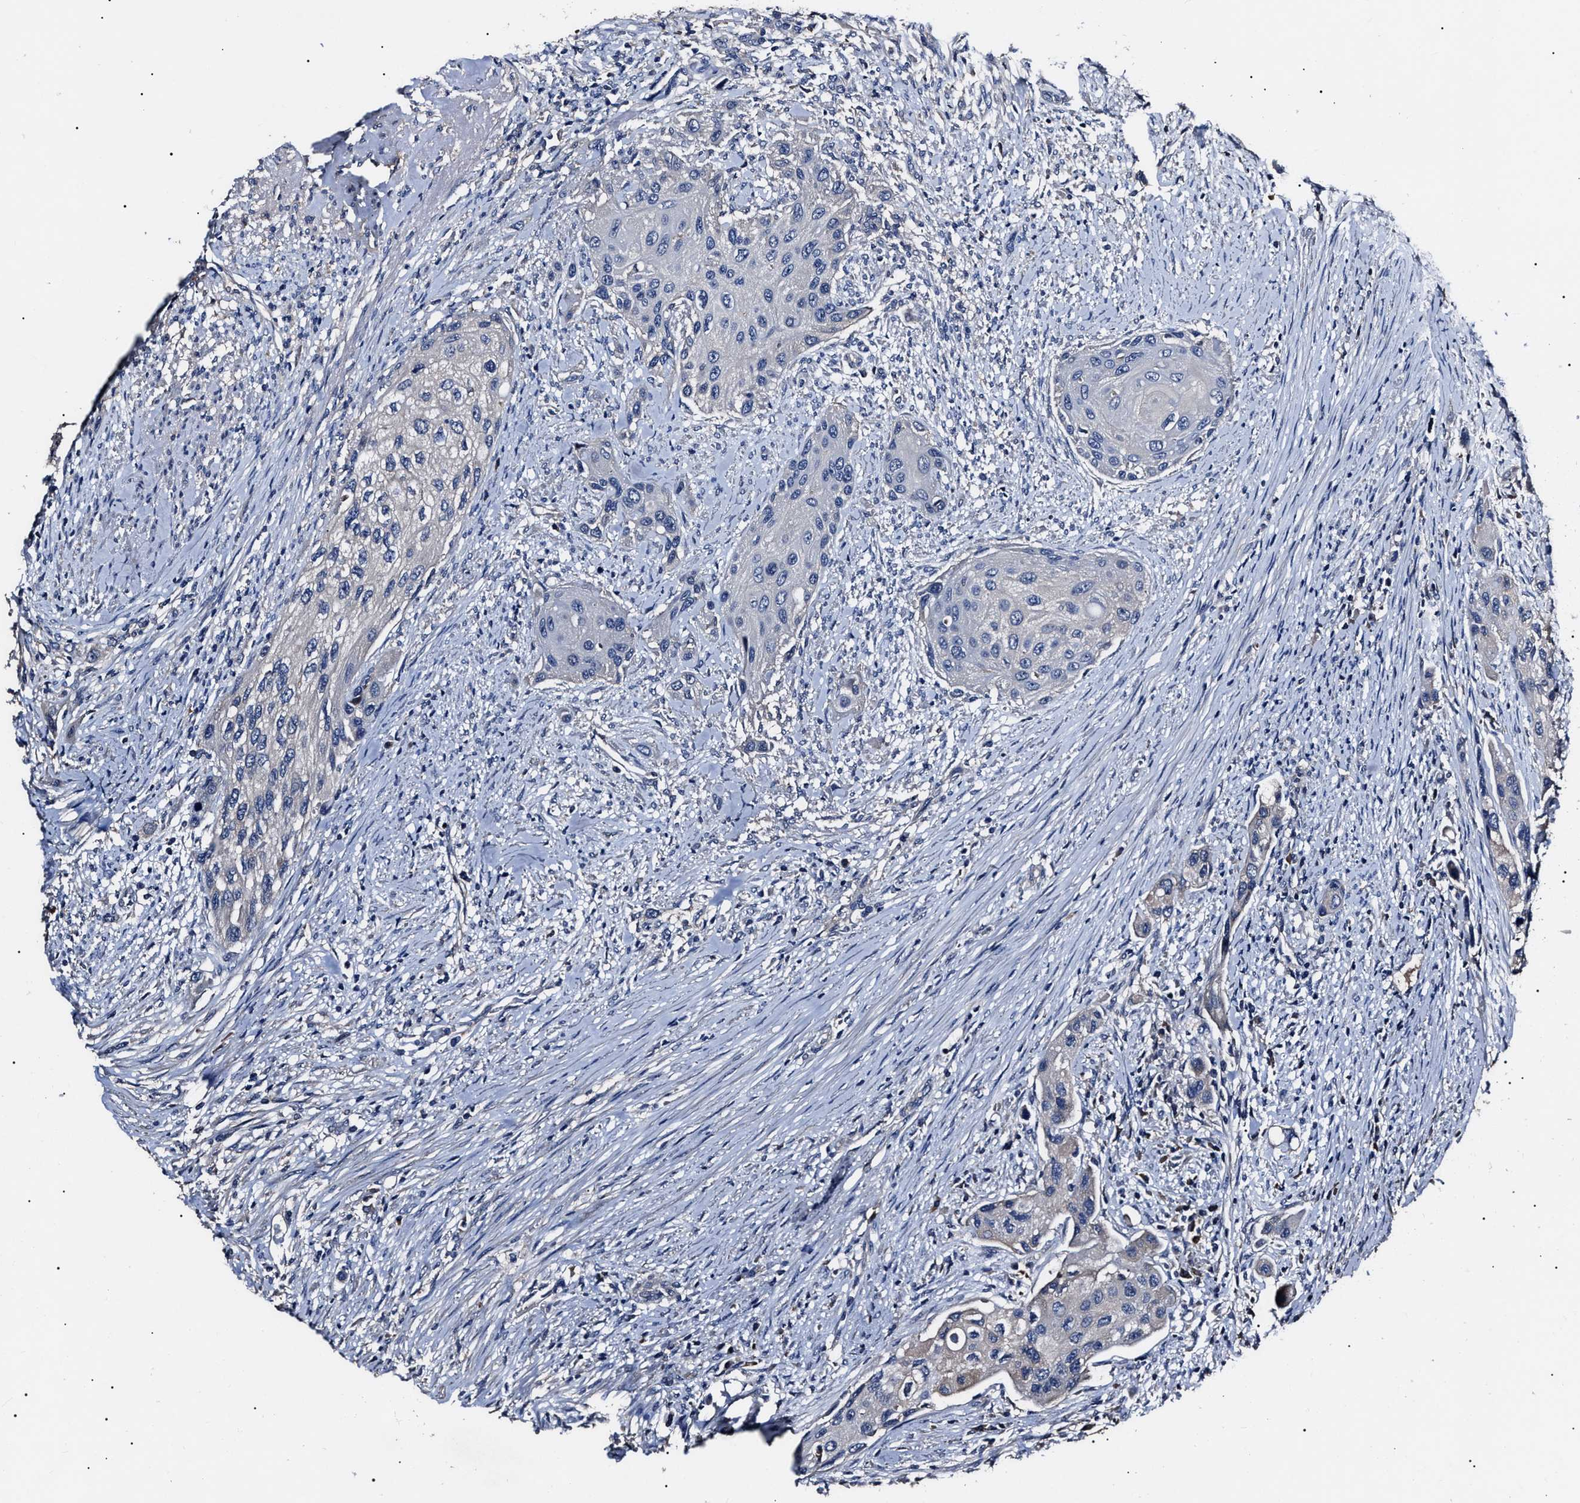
{"staining": {"intensity": "negative", "quantity": "none", "location": "none"}, "tissue": "urothelial cancer", "cell_type": "Tumor cells", "image_type": "cancer", "snomed": [{"axis": "morphology", "description": "Urothelial carcinoma, High grade"}, {"axis": "topography", "description": "Urinary bladder"}], "caption": "This image is of high-grade urothelial carcinoma stained with IHC to label a protein in brown with the nuclei are counter-stained blue. There is no staining in tumor cells.", "gene": "IFT81", "patient": {"sex": "female", "age": 56}}